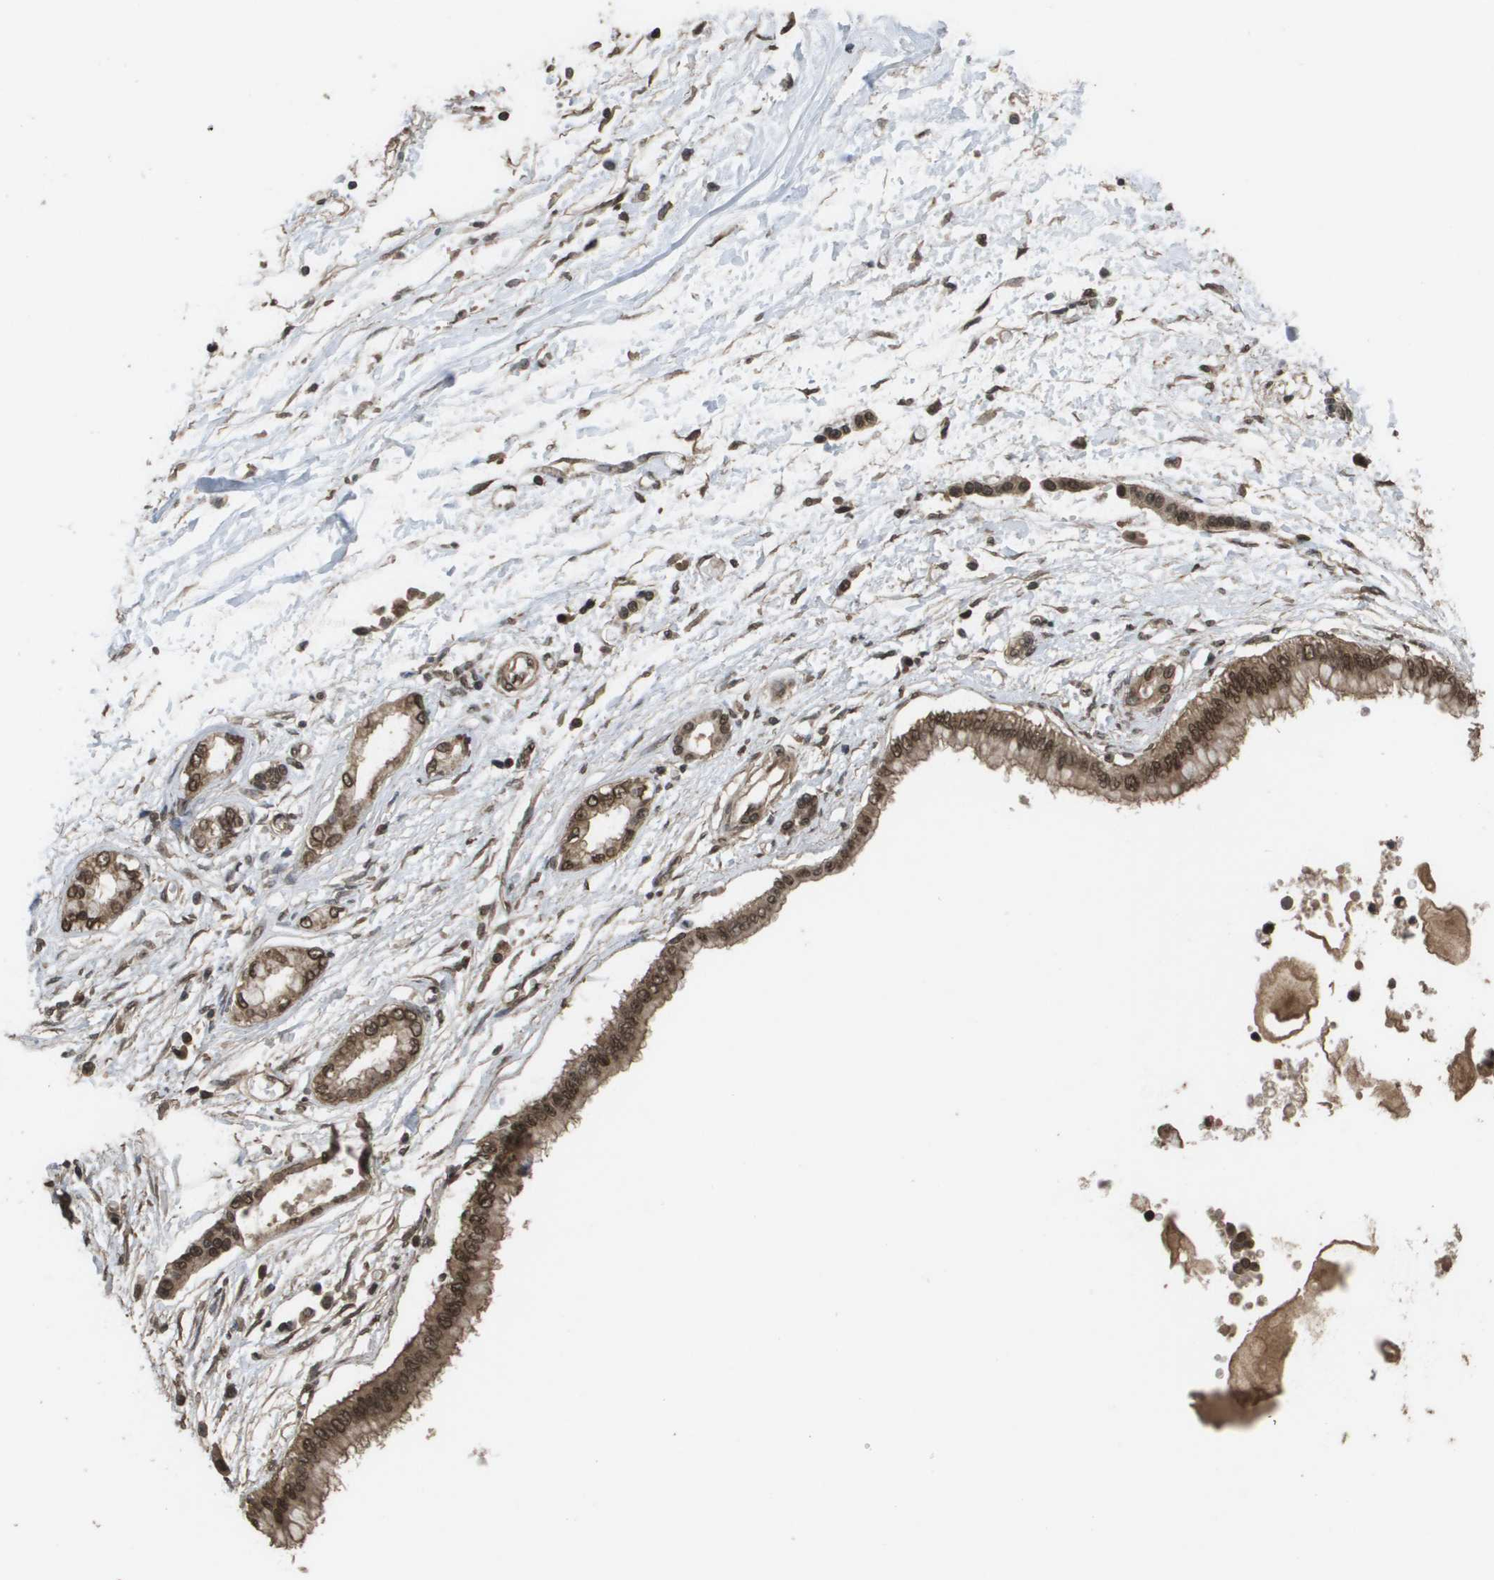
{"staining": {"intensity": "moderate", "quantity": ">75%", "location": "cytoplasmic/membranous,nuclear"}, "tissue": "pancreatic cancer", "cell_type": "Tumor cells", "image_type": "cancer", "snomed": [{"axis": "morphology", "description": "Adenocarcinoma, NOS"}, {"axis": "topography", "description": "Pancreas"}], "caption": "Human pancreatic cancer stained with a protein marker shows moderate staining in tumor cells.", "gene": "AXIN2", "patient": {"sex": "male", "age": 56}}